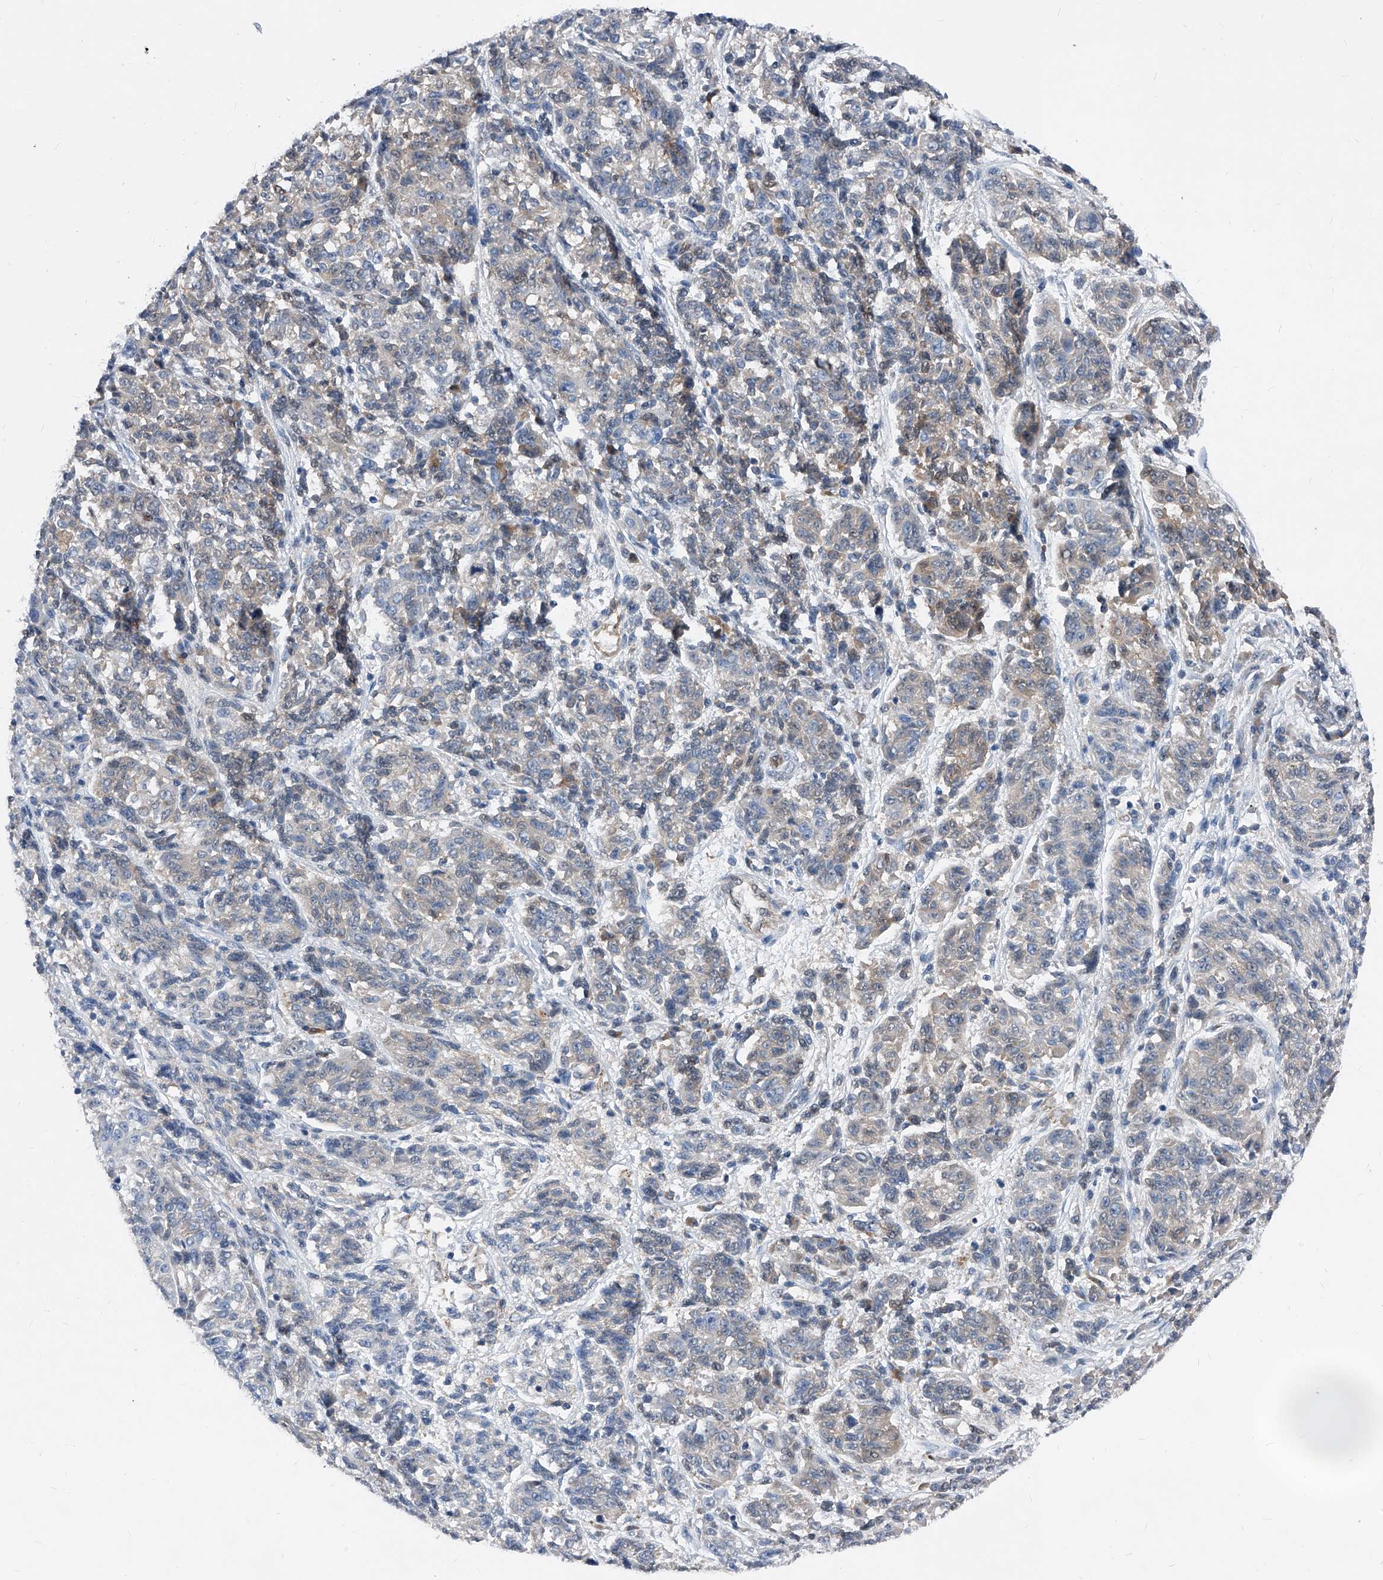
{"staining": {"intensity": "negative", "quantity": "none", "location": "none"}, "tissue": "melanoma", "cell_type": "Tumor cells", "image_type": "cancer", "snomed": [{"axis": "morphology", "description": "Malignant melanoma, NOS"}, {"axis": "topography", "description": "Skin"}], "caption": "Tumor cells show no significant staining in melanoma. (DAB (3,3'-diaminobenzidine) IHC, high magnification).", "gene": "MAP2K6", "patient": {"sex": "male", "age": 53}}